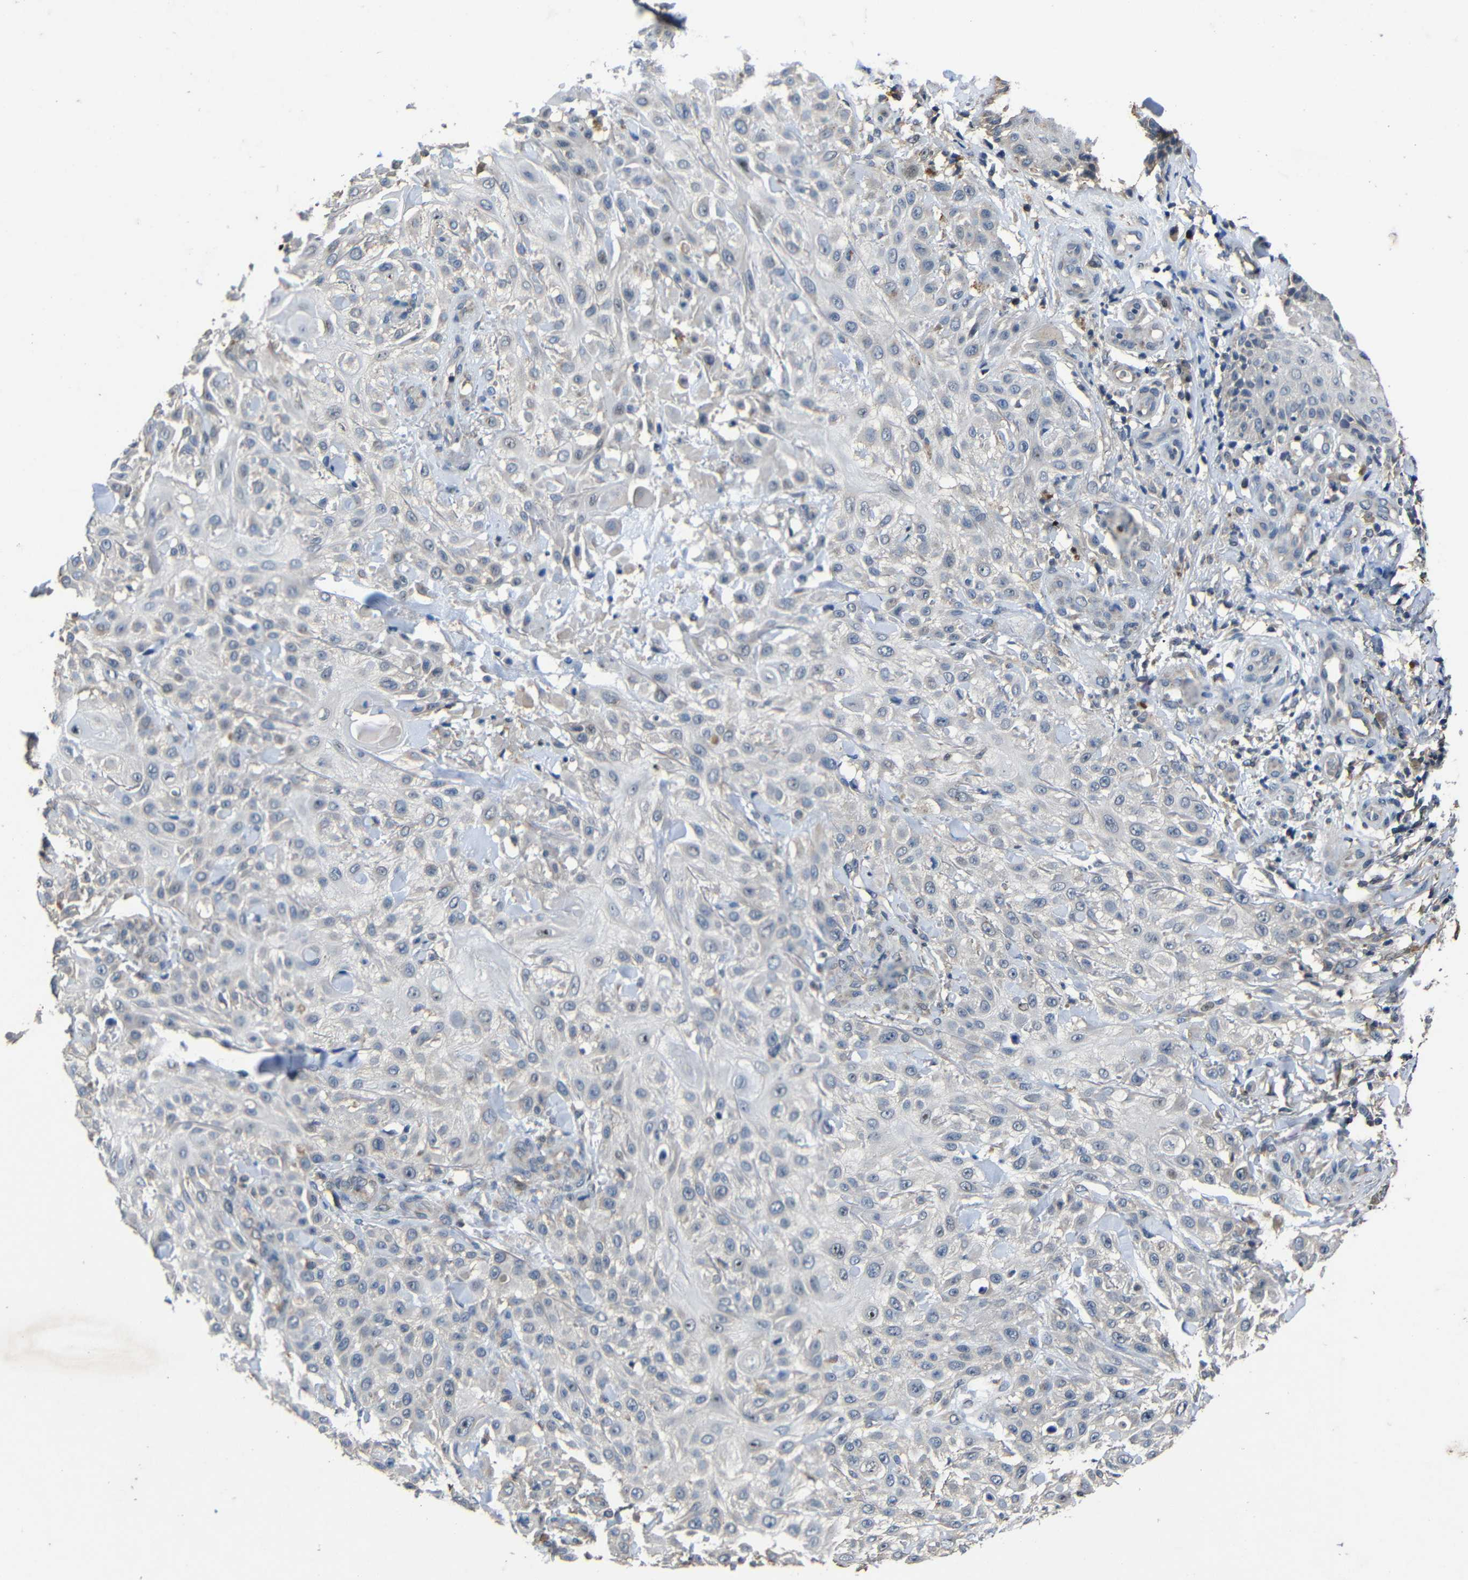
{"staining": {"intensity": "negative", "quantity": "none", "location": "none"}, "tissue": "skin cancer", "cell_type": "Tumor cells", "image_type": "cancer", "snomed": [{"axis": "morphology", "description": "Squamous cell carcinoma, NOS"}, {"axis": "topography", "description": "Skin"}], "caption": "Skin cancer (squamous cell carcinoma) stained for a protein using immunohistochemistry shows no positivity tumor cells.", "gene": "C6orf89", "patient": {"sex": "female", "age": 42}}